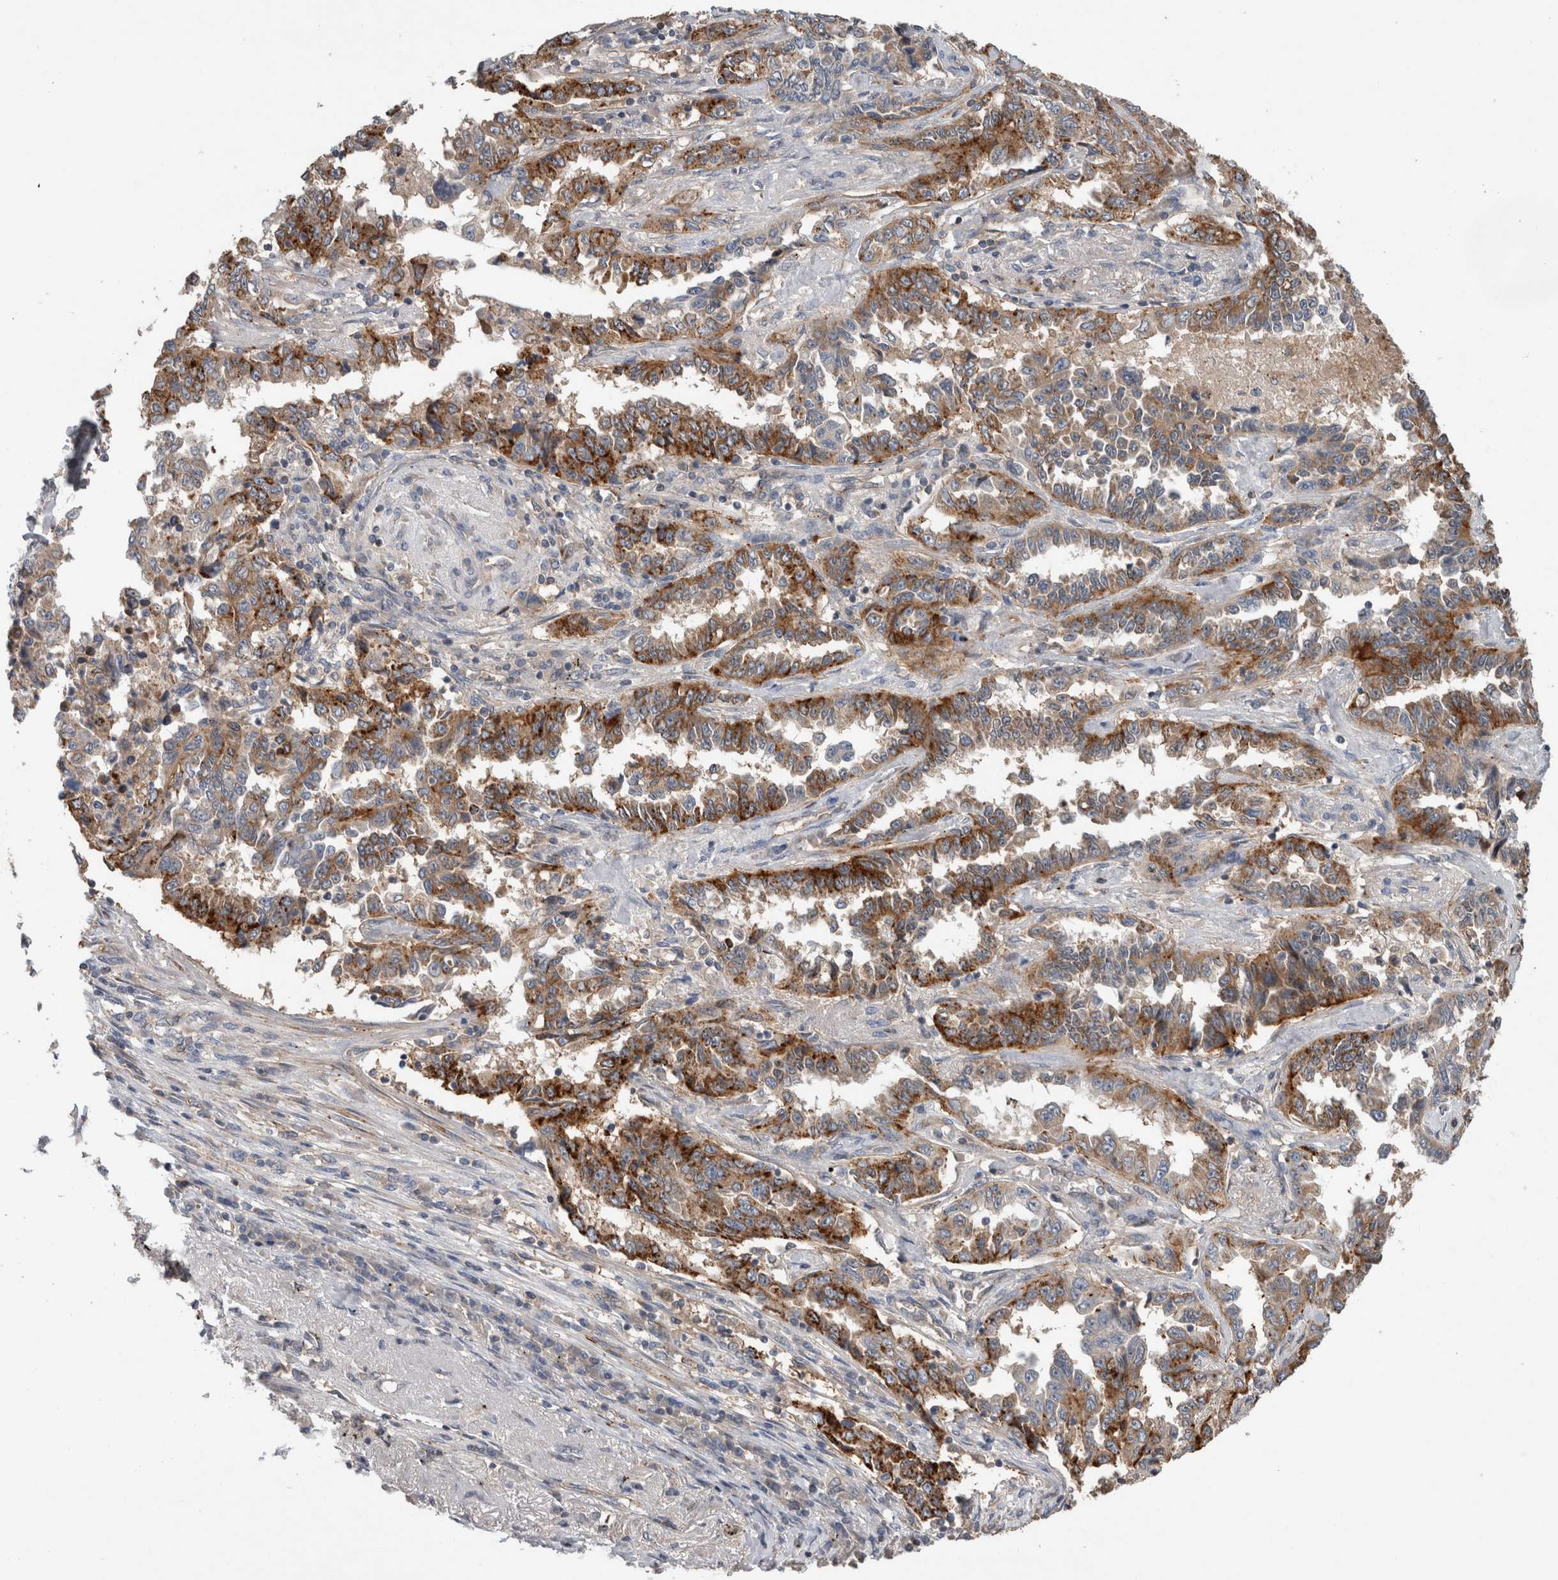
{"staining": {"intensity": "strong", "quantity": "25%-75%", "location": "cytoplasmic/membranous"}, "tissue": "lung cancer", "cell_type": "Tumor cells", "image_type": "cancer", "snomed": [{"axis": "morphology", "description": "Adenocarcinoma, NOS"}, {"axis": "topography", "description": "Lung"}], "caption": "High-power microscopy captured an immunohistochemistry (IHC) micrograph of lung cancer, revealing strong cytoplasmic/membranous positivity in approximately 25%-75% of tumor cells. The staining was performed using DAB (3,3'-diaminobenzidine), with brown indicating positive protein expression. Nuclei are stained blue with hematoxylin.", "gene": "TARBP1", "patient": {"sex": "female", "age": 51}}